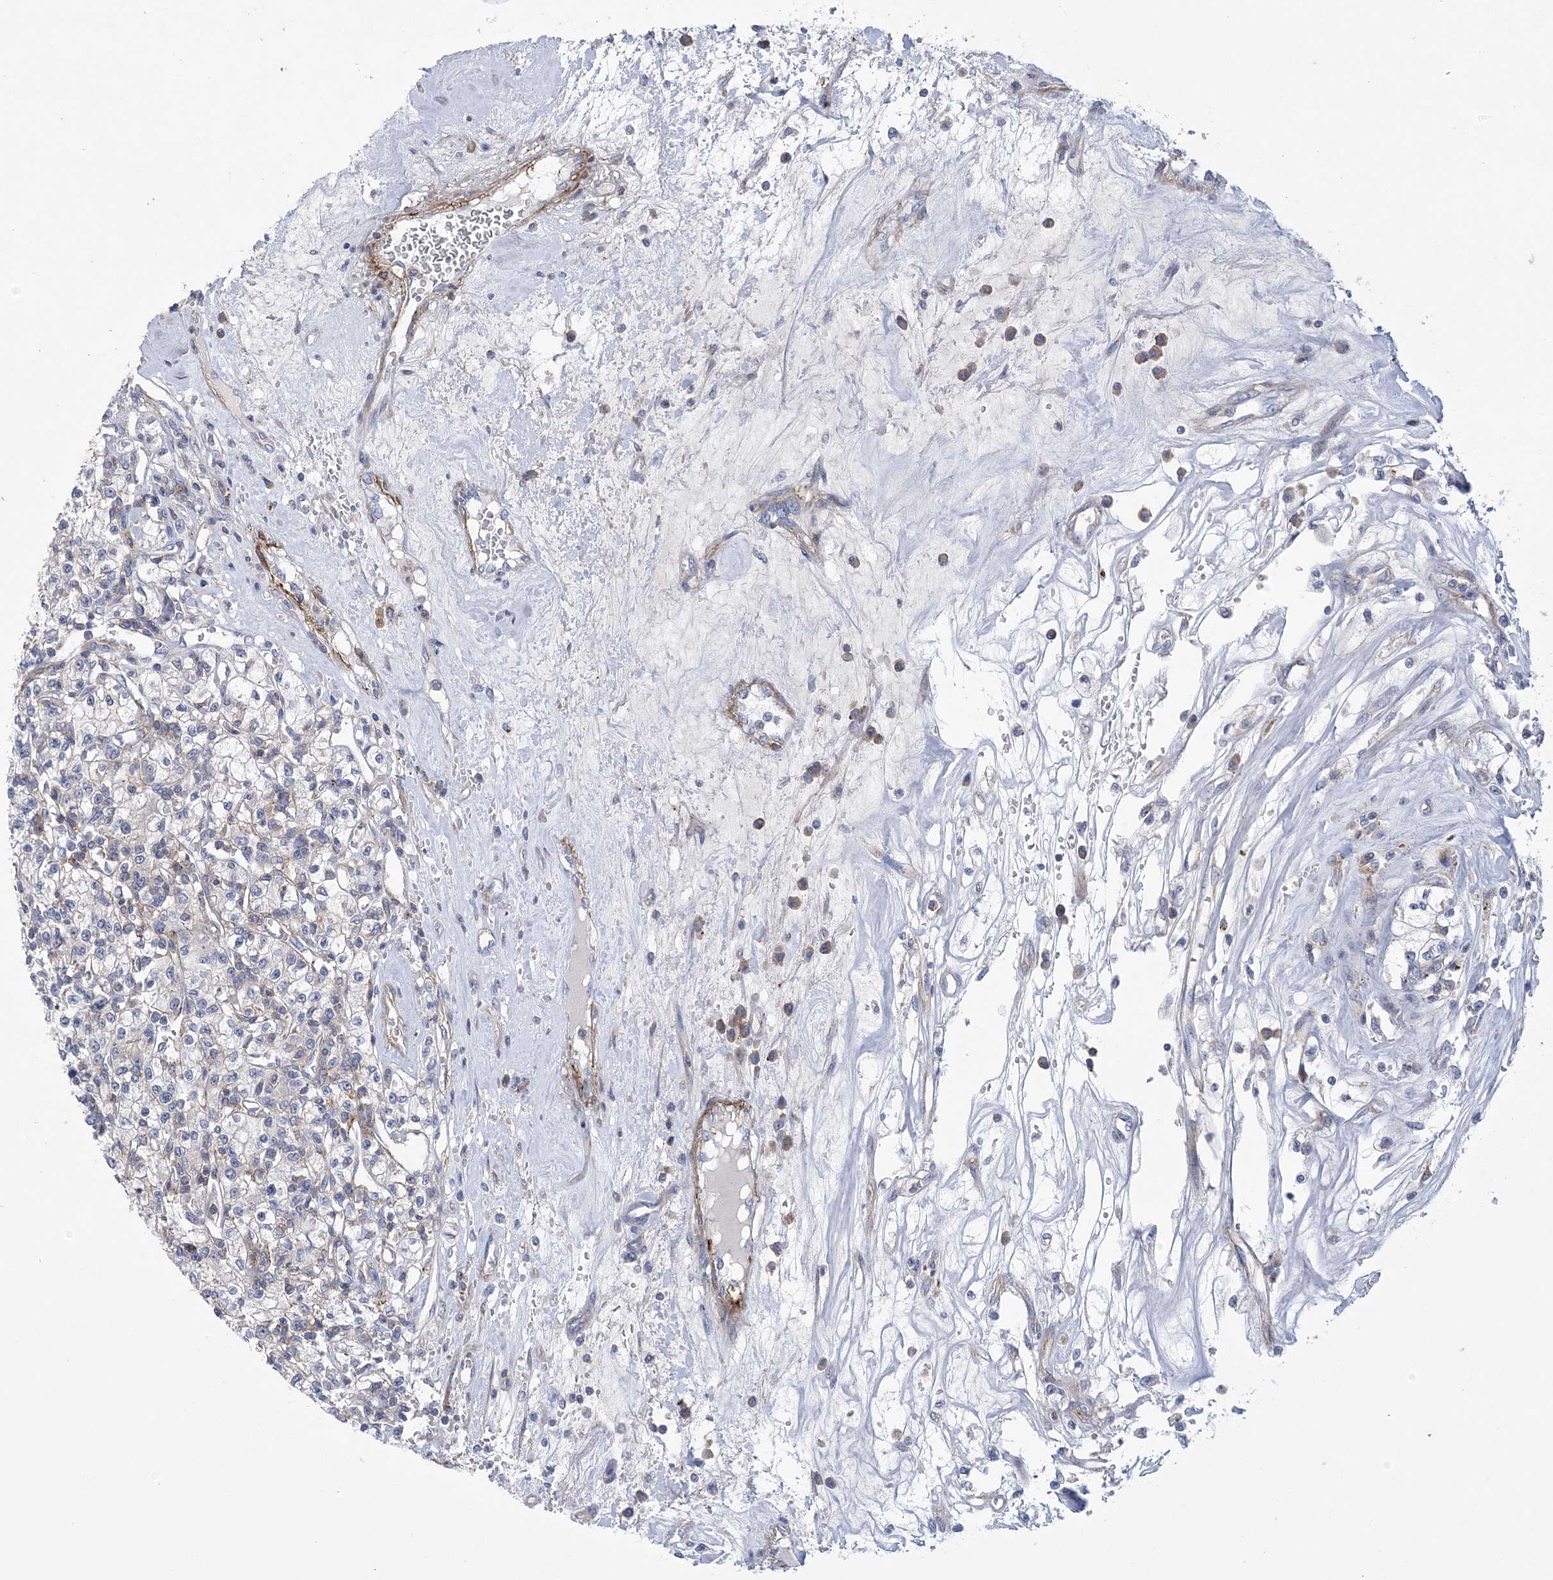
{"staining": {"intensity": "negative", "quantity": "none", "location": "none"}, "tissue": "renal cancer", "cell_type": "Tumor cells", "image_type": "cancer", "snomed": [{"axis": "morphology", "description": "Adenocarcinoma, NOS"}, {"axis": "topography", "description": "Kidney"}], "caption": "Adenocarcinoma (renal) was stained to show a protein in brown. There is no significant positivity in tumor cells.", "gene": "ARSJ", "patient": {"sex": "female", "age": 59}}